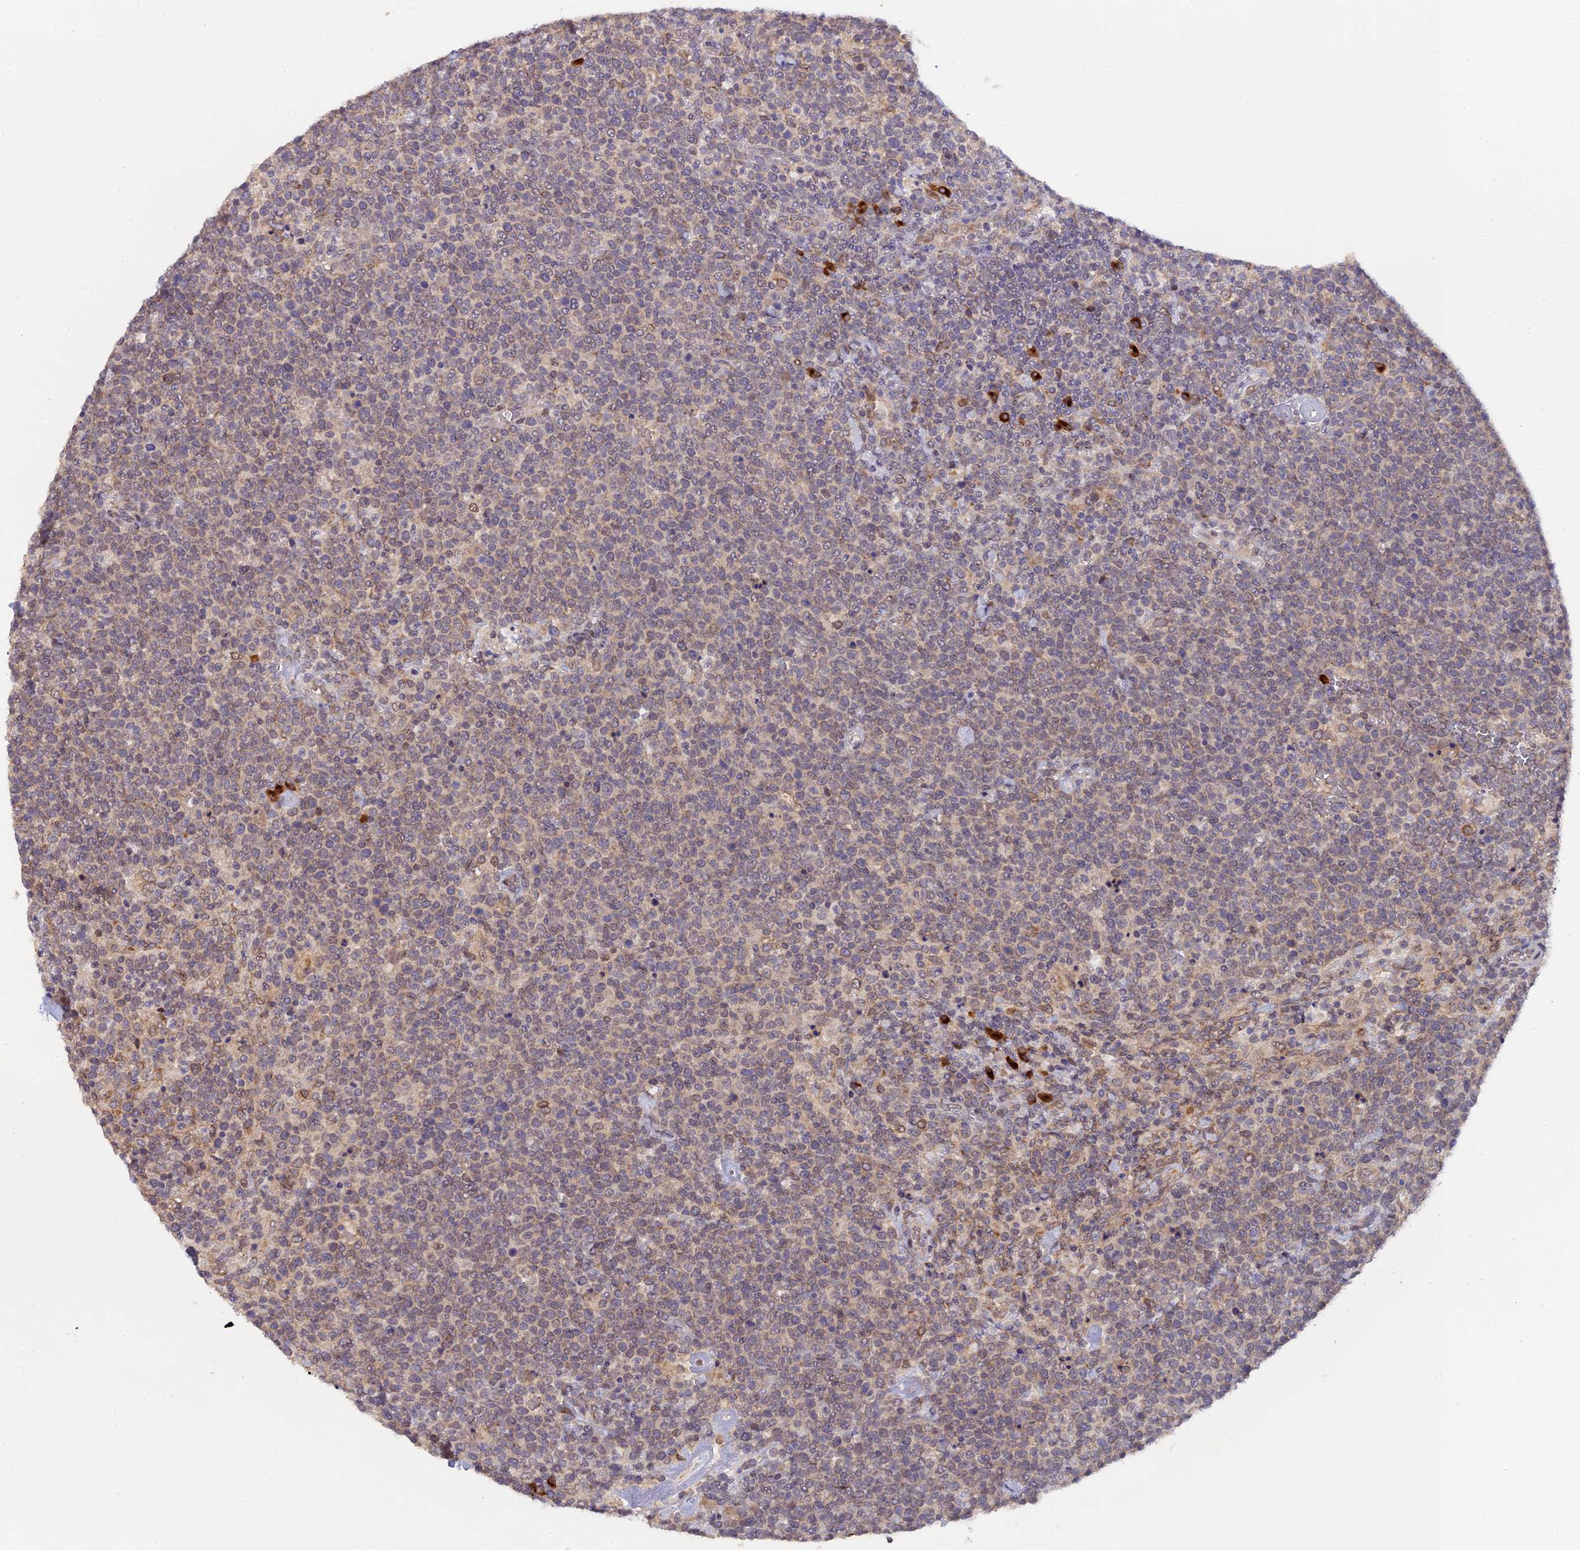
{"staining": {"intensity": "weak", "quantity": ">75%", "location": "cytoplasmic/membranous"}, "tissue": "lymphoma", "cell_type": "Tumor cells", "image_type": "cancer", "snomed": [{"axis": "morphology", "description": "Malignant lymphoma, non-Hodgkin's type, High grade"}, {"axis": "topography", "description": "Lymph node"}], "caption": "The image reveals a brown stain indicating the presence of a protein in the cytoplasmic/membranous of tumor cells in malignant lymphoma, non-Hodgkin's type (high-grade). (DAB IHC, brown staining for protein, blue staining for nuclei).", "gene": "SNX17", "patient": {"sex": "male", "age": 61}}